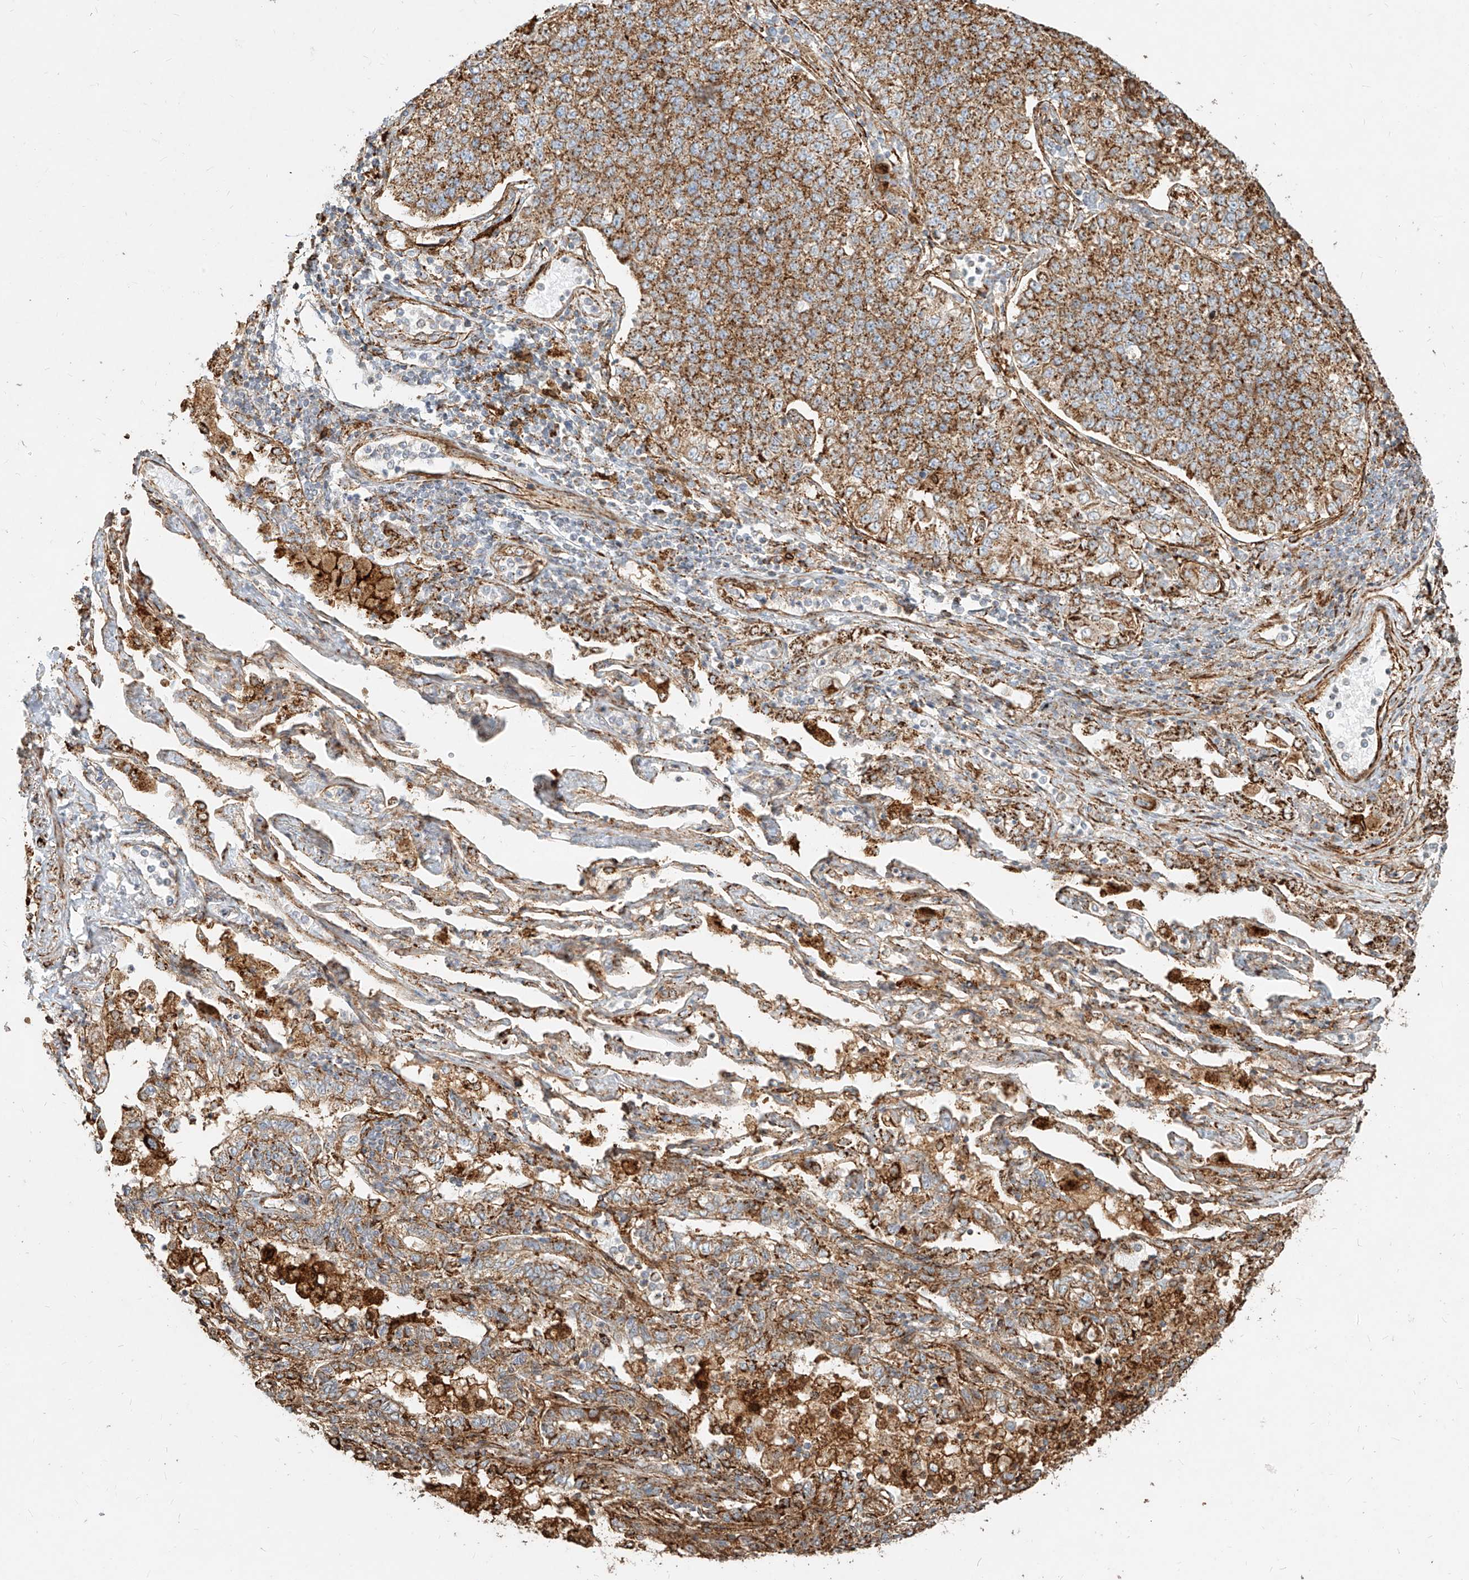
{"staining": {"intensity": "moderate", "quantity": ">75%", "location": "cytoplasmic/membranous"}, "tissue": "lung cancer", "cell_type": "Tumor cells", "image_type": "cancer", "snomed": [{"axis": "morphology", "description": "Adenocarcinoma, NOS"}, {"axis": "topography", "description": "Lung"}], "caption": "An image of adenocarcinoma (lung) stained for a protein exhibits moderate cytoplasmic/membranous brown staining in tumor cells.", "gene": "MTX2", "patient": {"sex": "male", "age": 49}}